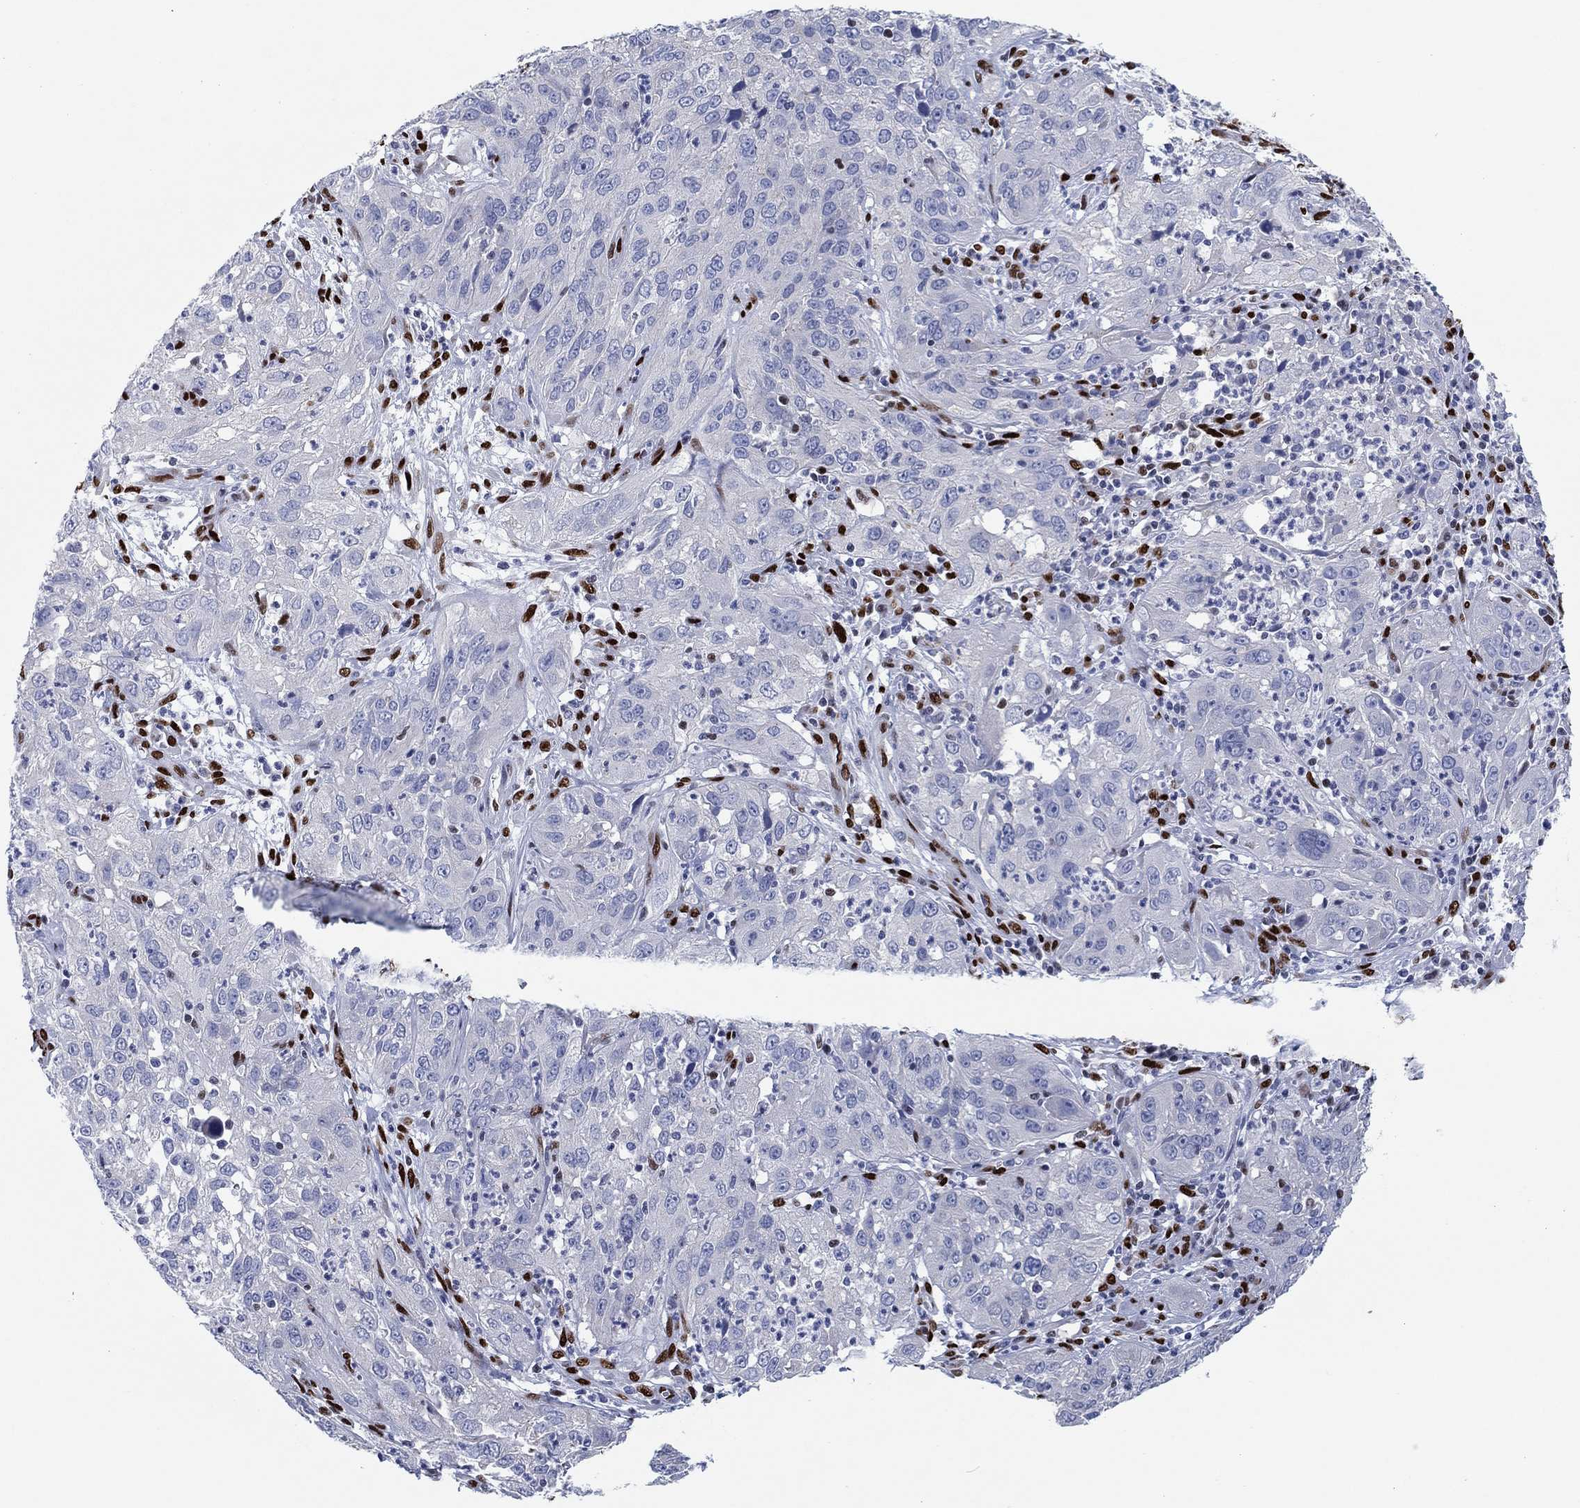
{"staining": {"intensity": "negative", "quantity": "none", "location": "none"}, "tissue": "cervical cancer", "cell_type": "Tumor cells", "image_type": "cancer", "snomed": [{"axis": "morphology", "description": "Squamous cell carcinoma, NOS"}, {"axis": "topography", "description": "Cervix"}], "caption": "Tumor cells show no significant expression in cervical squamous cell carcinoma. (DAB immunohistochemistry (IHC) with hematoxylin counter stain).", "gene": "ZEB1", "patient": {"sex": "female", "age": 32}}